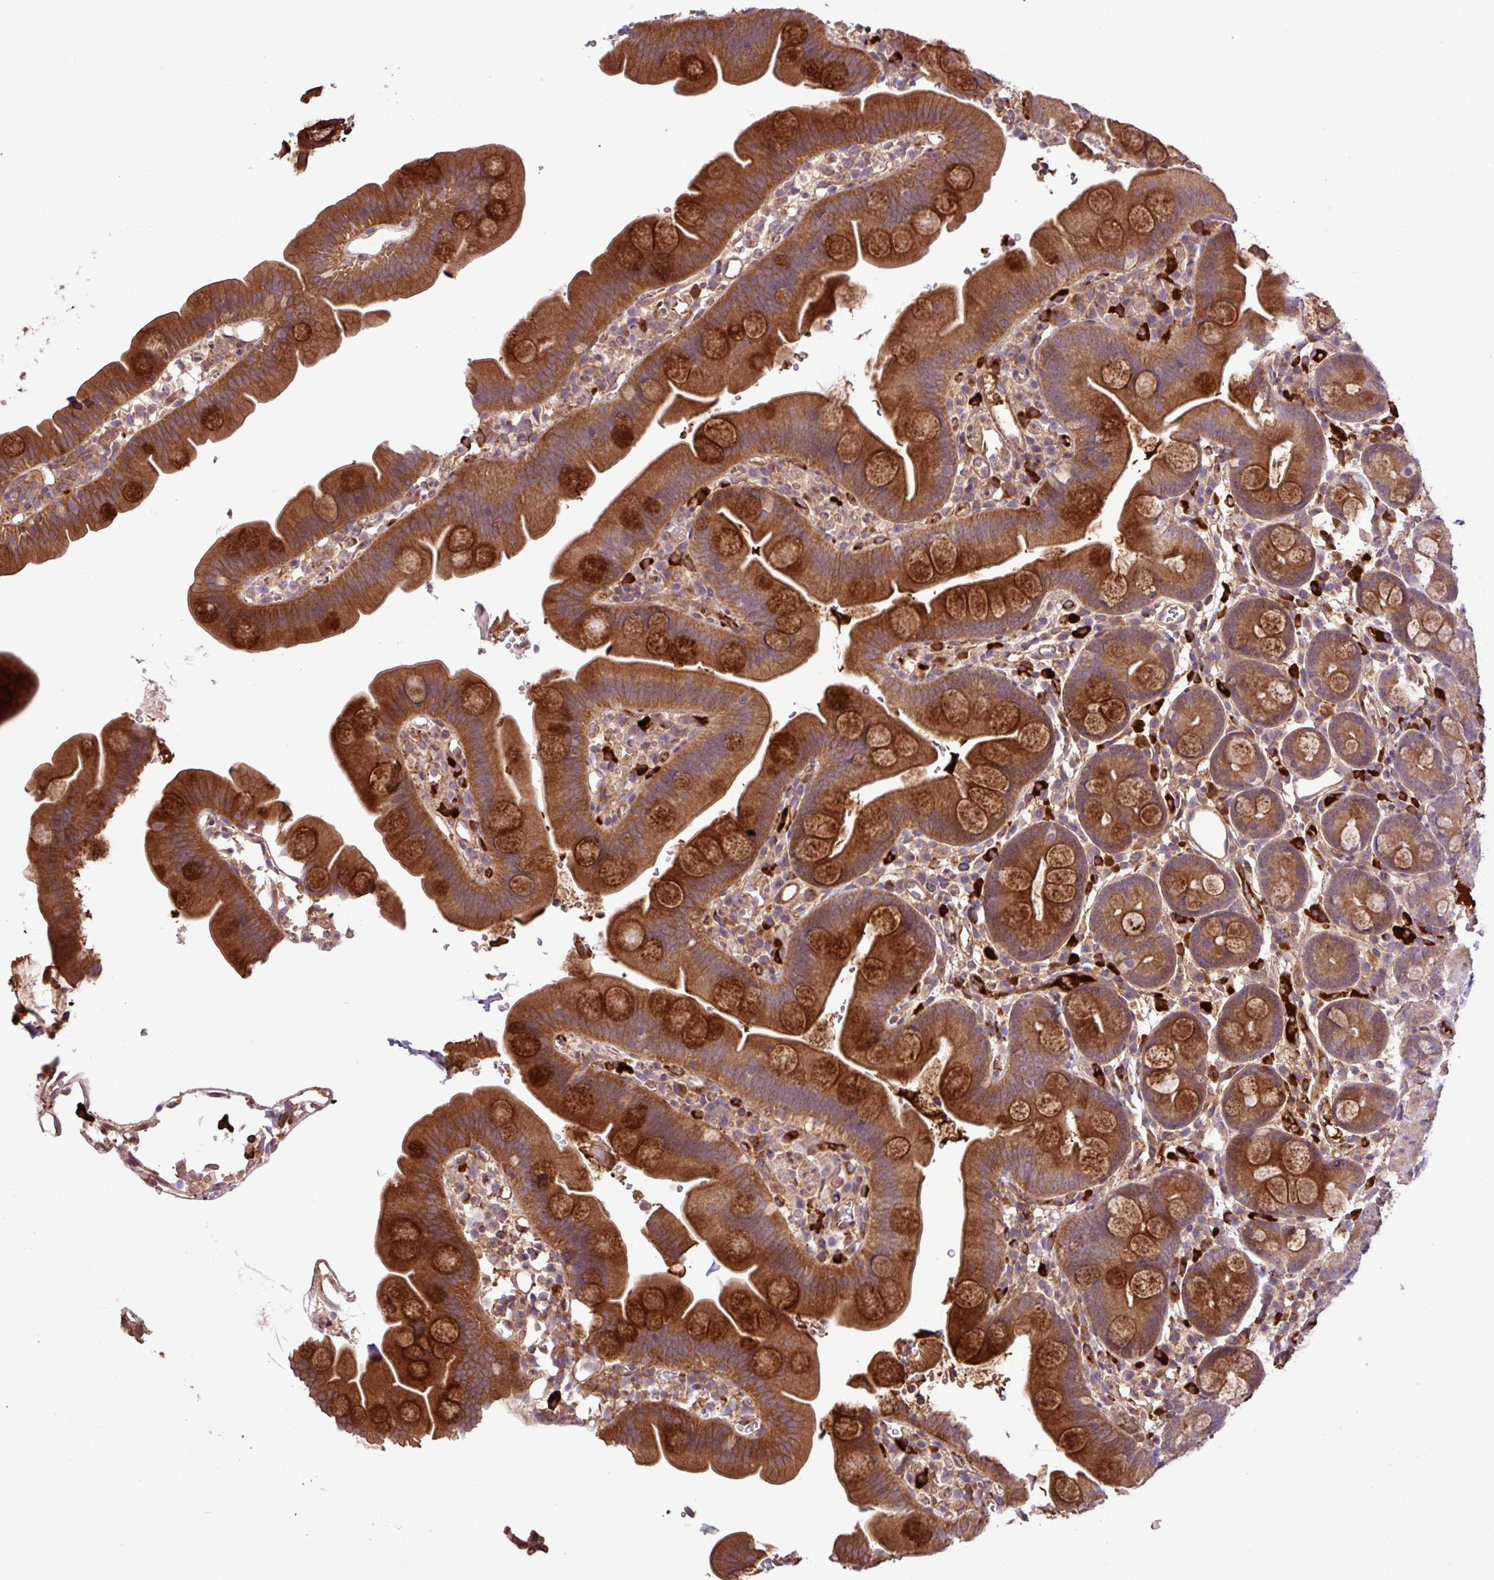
{"staining": {"intensity": "strong", "quantity": ">75%", "location": "cytoplasmic/membranous"}, "tissue": "small intestine", "cell_type": "Glandular cells", "image_type": "normal", "snomed": [{"axis": "morphology", "description": "Normal tissue, NOS"}, {"axis": "topography", "description": "Small intestine"}], "caption": "Small intestine stained with IHC reveals strong cytoplasmic/membranous staining in approximately >75% of glandular cells.", "gene": "ZNF266", "patient": {"sex": "female", "age": 68}}